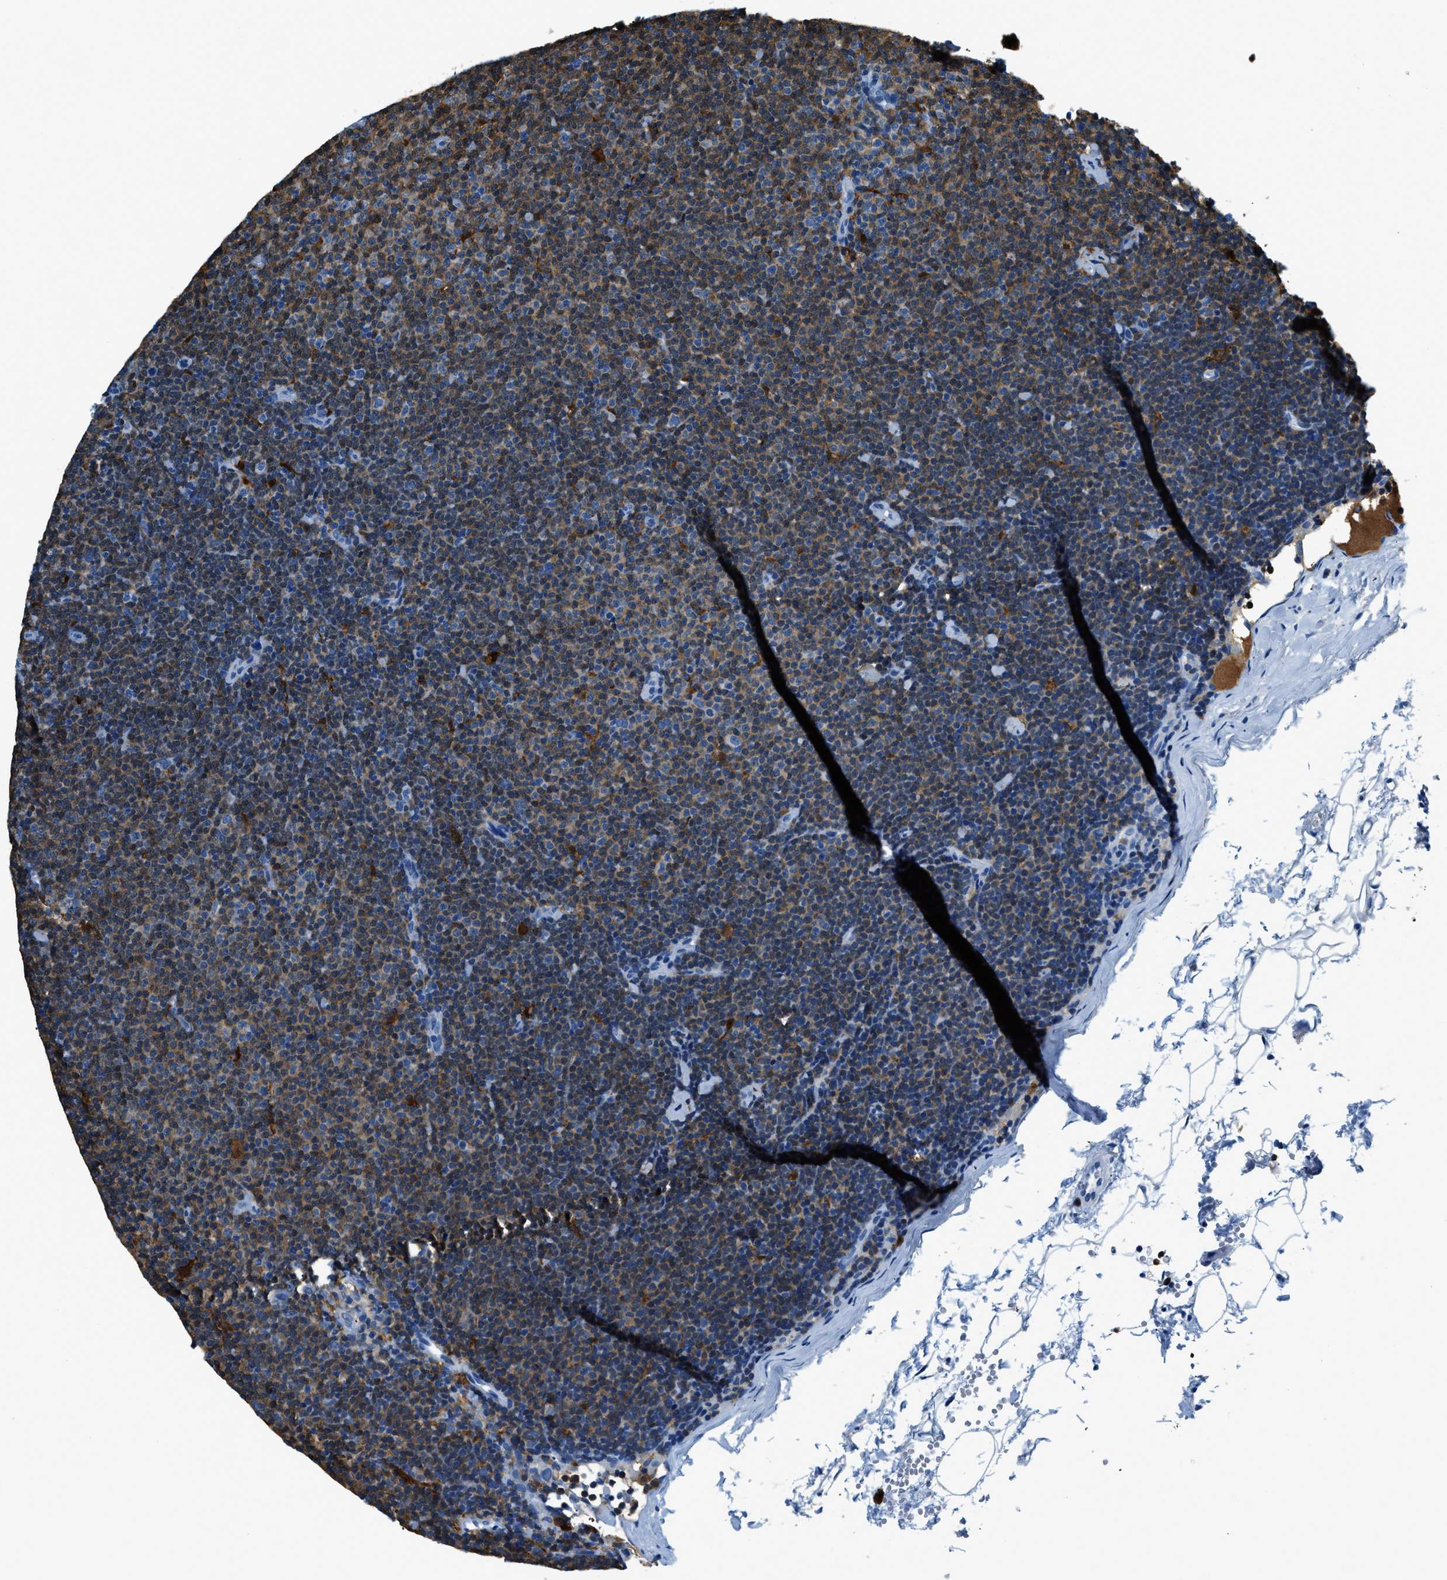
{"staining": {"intensity": "moderate", "quantity": ">75%", "location": "cytoplasmic/membranous"}, "tissue": "lymphoma", "cell_type": "Tumor cells", "image_type": "cancer", "snomed": [{"axis": "morphology", "description": "Malignant lymphoma, non-Hodgkin's type, Low grade"}, {"axis": "topography", "description": "Lymph node"}], "caption": "Low-grade malignant lymphoma, non-Hodgkin's type tissue demonstrates moderate cytoplasmic/membranous staining in approximately >75% of tumor cells, visualized by immunohistochemistry.", "gene": "CAPG", "patient": {"sex": "female", "age": 53}}